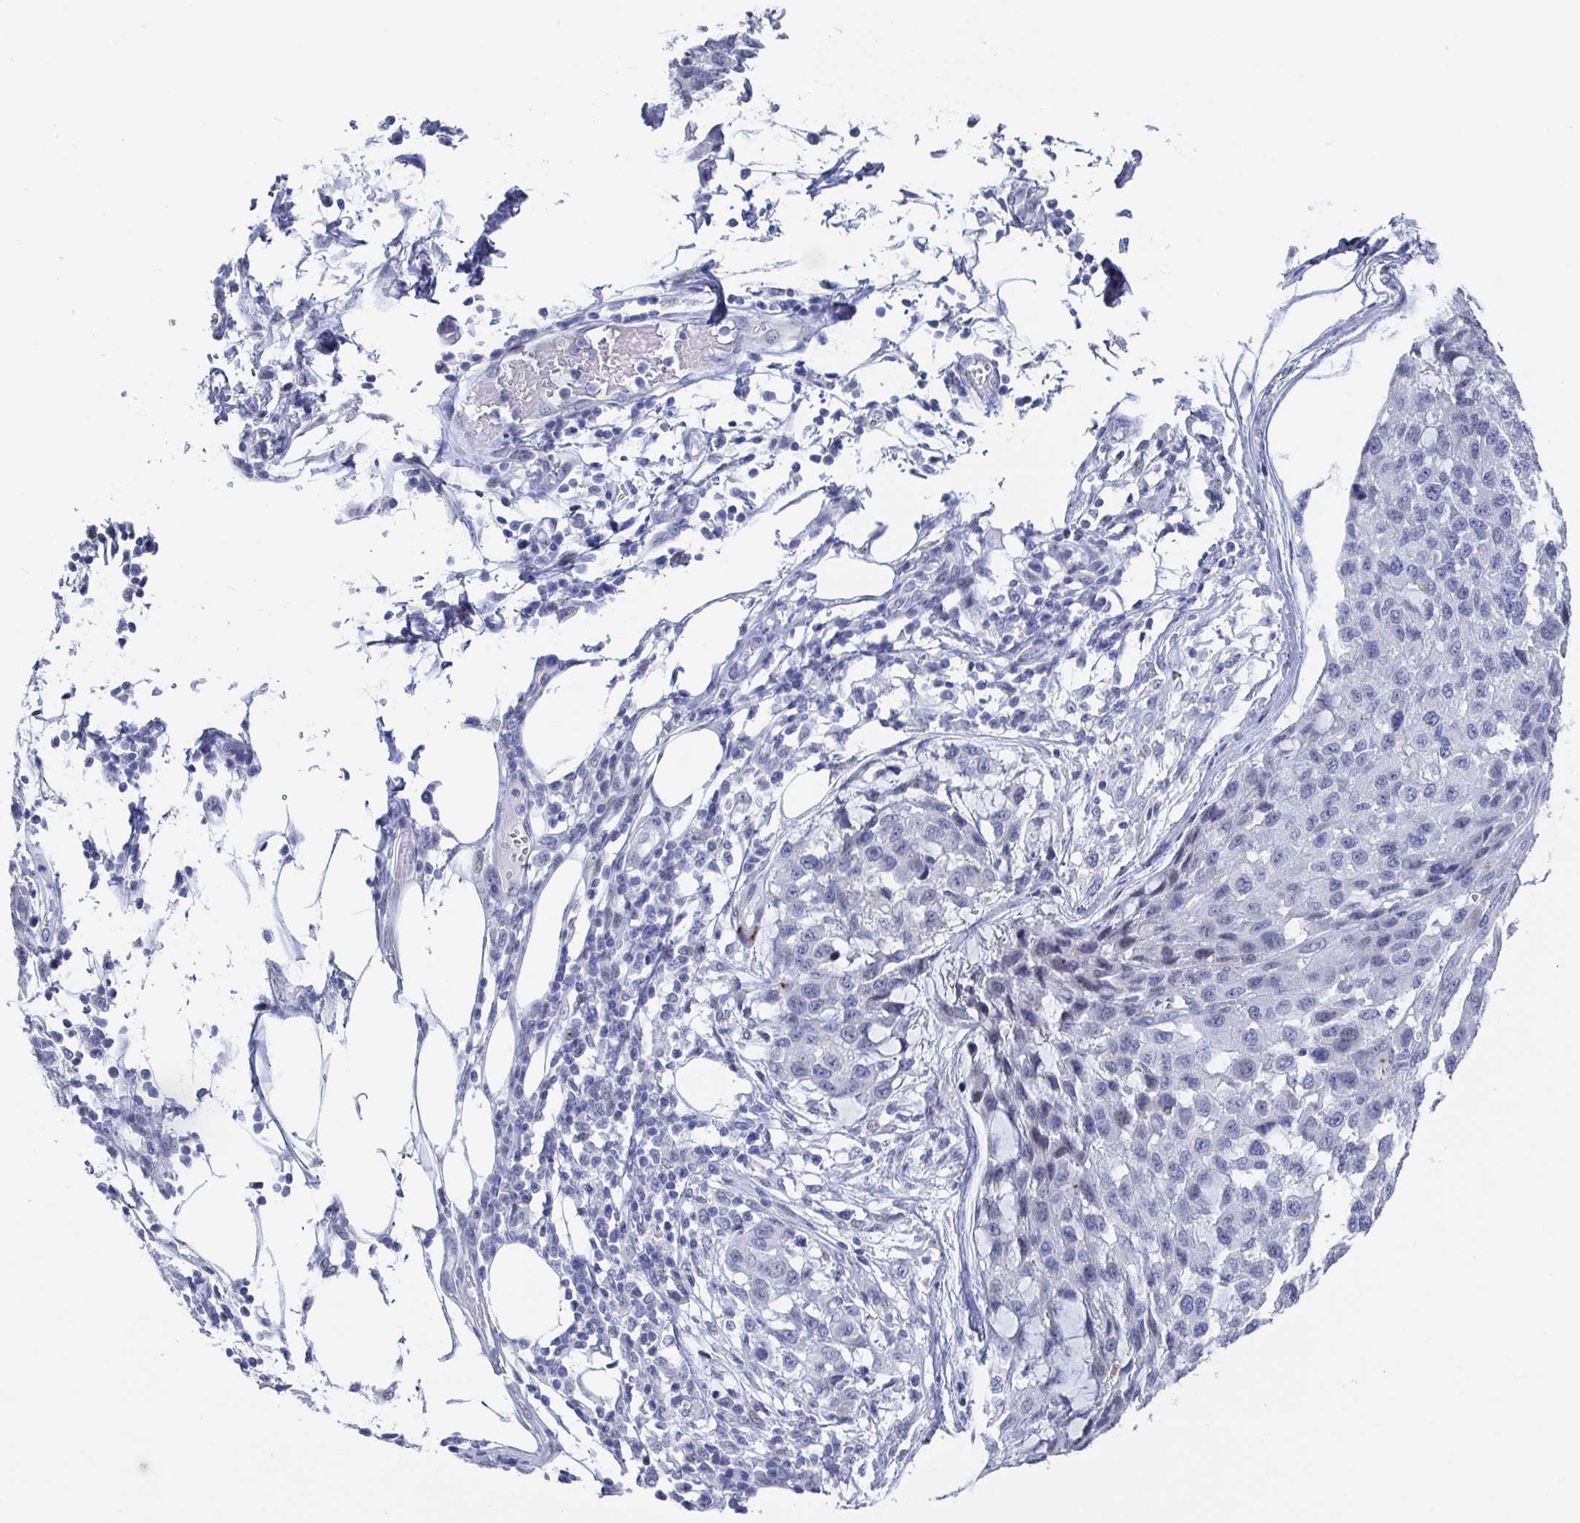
{"staining": {"intensity": "negative", "quantity": "none", "location": "none"}, "tissue": "melanoma", "cell_type": "Tumor cells", "image_type": "cancer", "snomed": [{"axis": "morphology", "description": "Malignant melanoma, NOS"}, {"axis": "topography", "description": "Skin"}], "caption": "Tumor cells show no significant expression in malignant melanoma.", "gene": "CAMKV", "patient": {"sex": "male", "age": 62}}